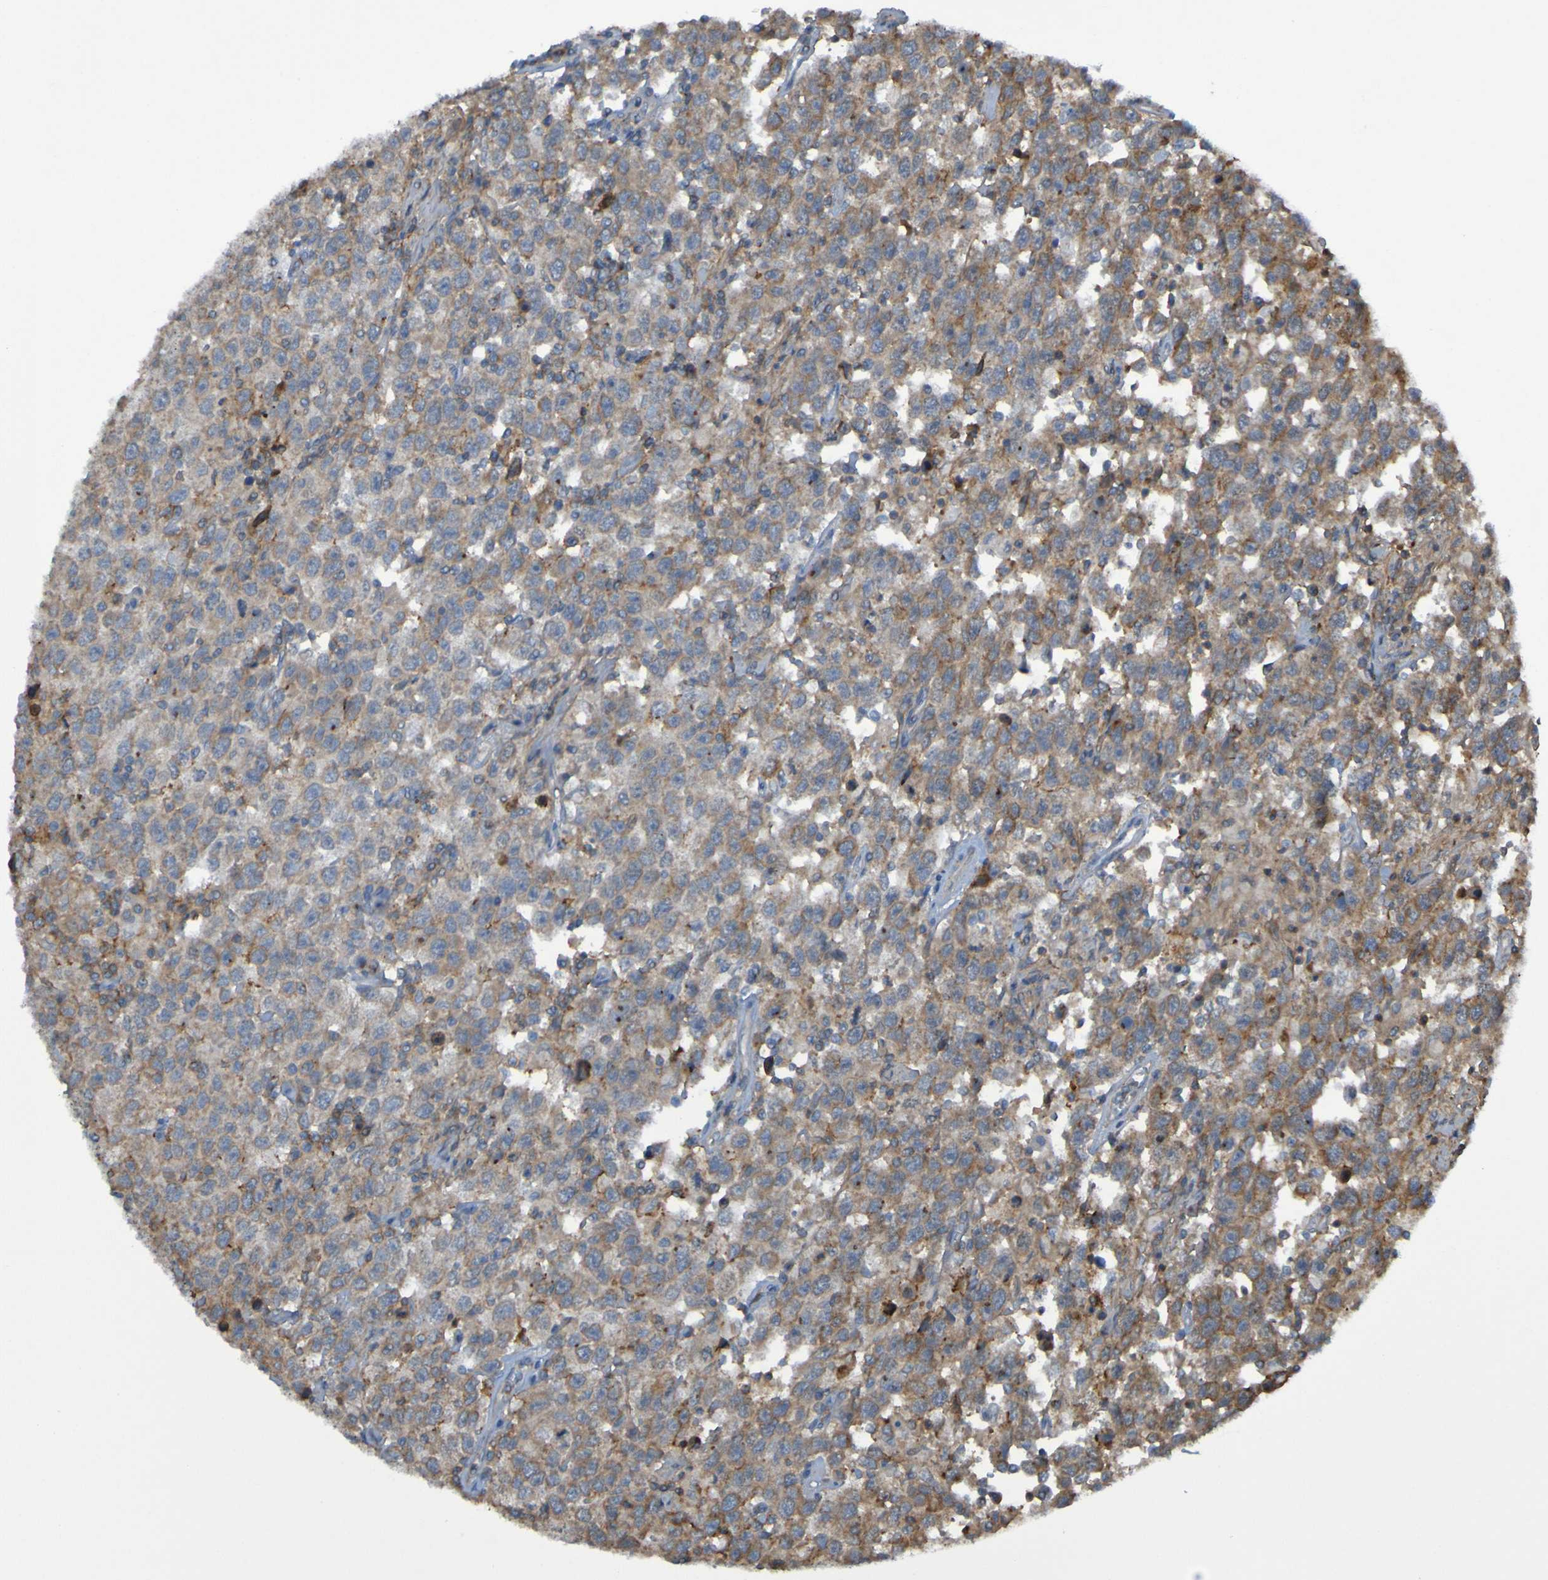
{"staining": {"intensity": "weak", "quantity": ">75%", "location": "cytoplasmic/membranous"}, "tissue": "testis cancer", "cell_type": "Tumor cells", "image_type": "cancer", "snomed": [{"axis": "morphology", "description": "Seminoma, NOS"}, {"axis": "topography", "description": "Testis"}], "caption": "Seminoma (testis) stained with a protein marker shows weak staining in tumor cells.", "gene": "PDGFB", "patient": {"sex": "male", "age": 41}}